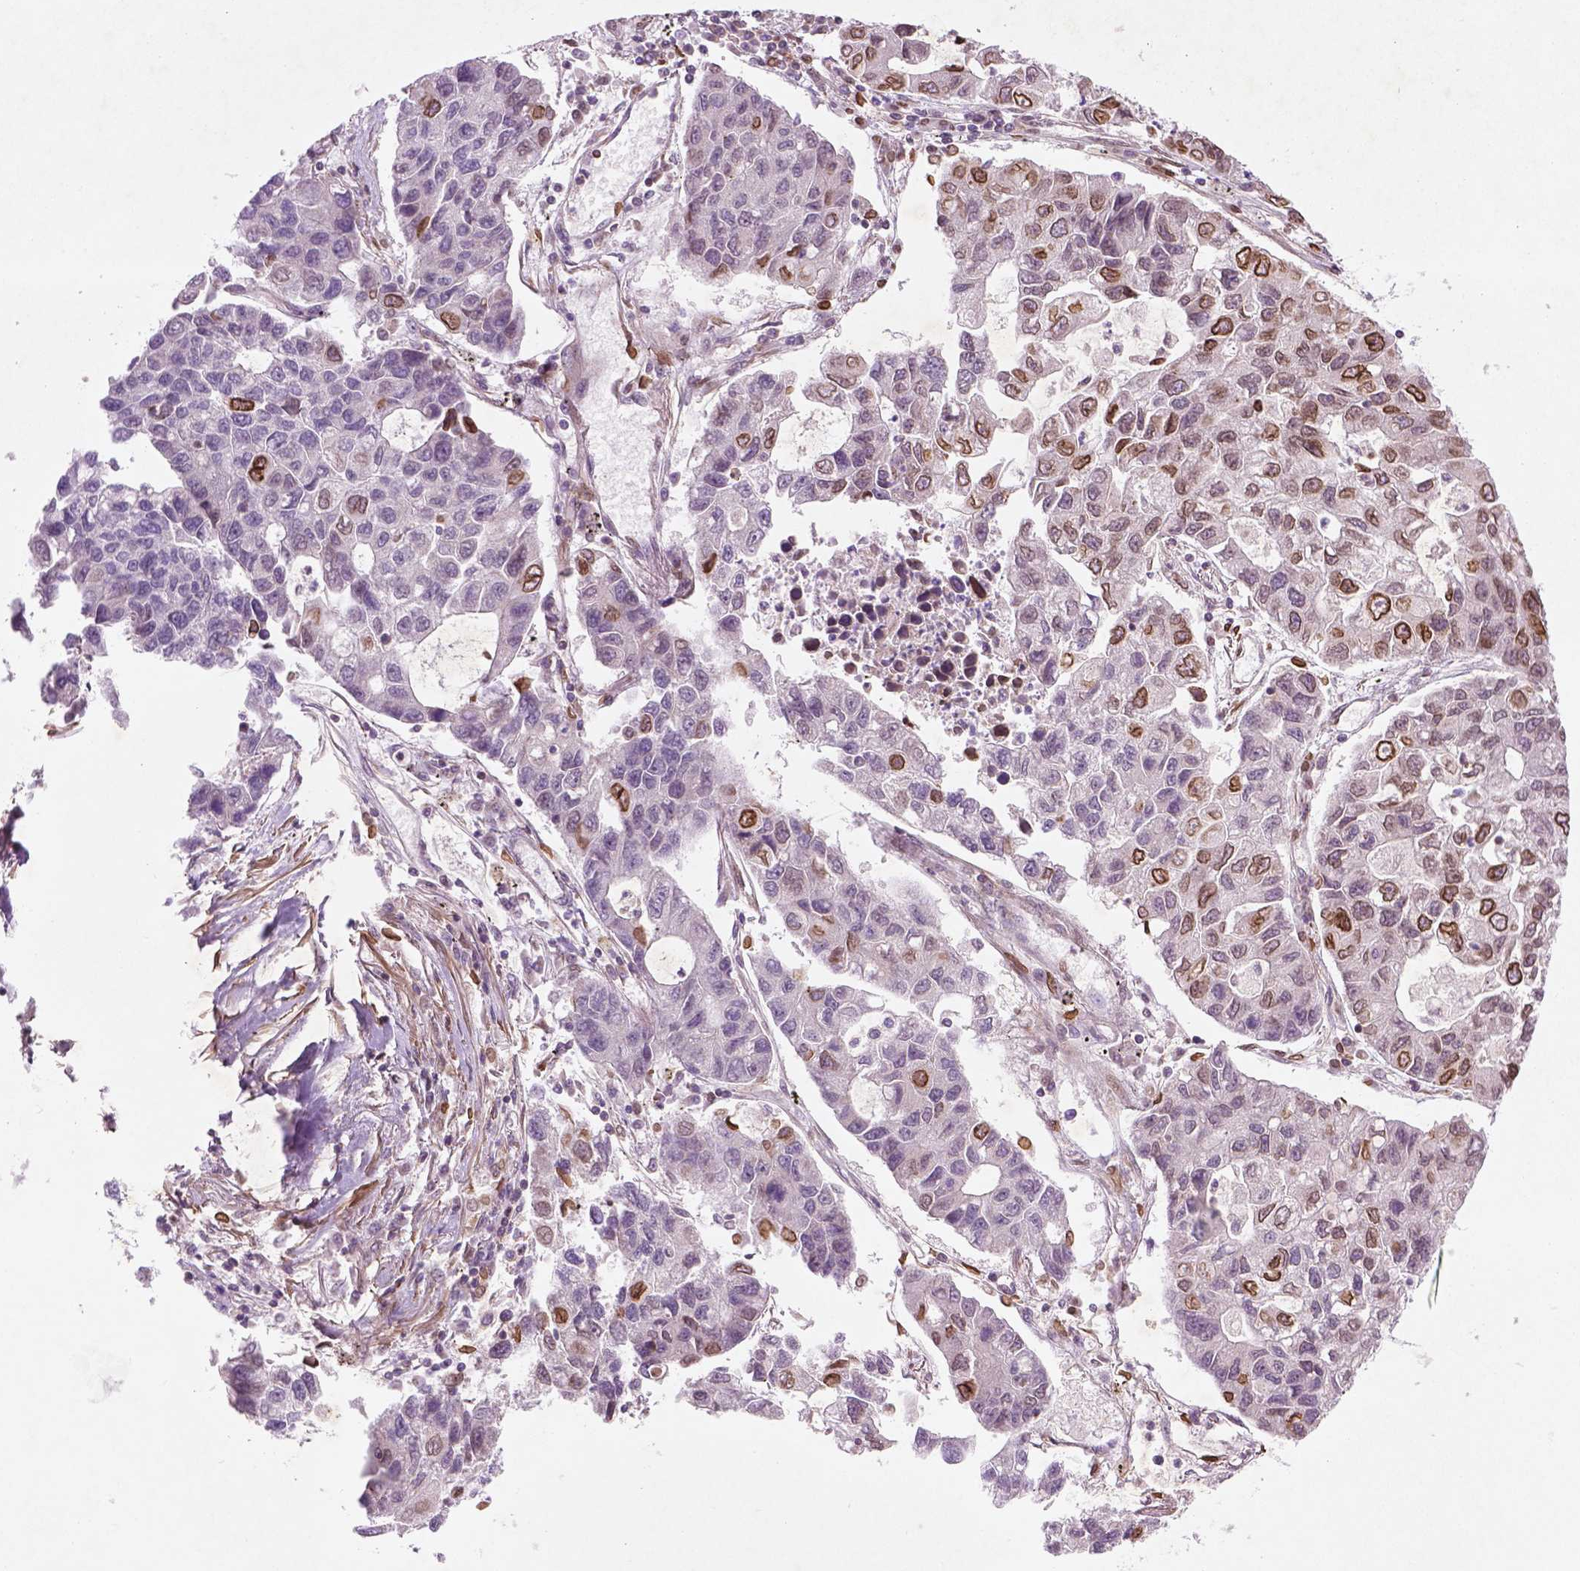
{"staining": {"intensity": "moderate", "quantity": "25%-75%", "location": "cytoplasmic/membranous,nuclear"}, "tissue": "lung cancer", "cell_type": "Tumor cells", "image_type": "cancer", "snomed": [{"axis": "morphology", "description": "Adenocarcinoma, NOS"}, {"axis": "topography", "description": "Bronchus"}, {"axis": "topography", "description": "Lung"}], "caption": "Human lung cancer stained with a brown dye demonstrates moderate cytoplasmic/membranous and nuclear positive expression in approximately 25%-75% of tumor cells.", "gene": "TCHP", "patient": {"sex": "female", "age": 51}}